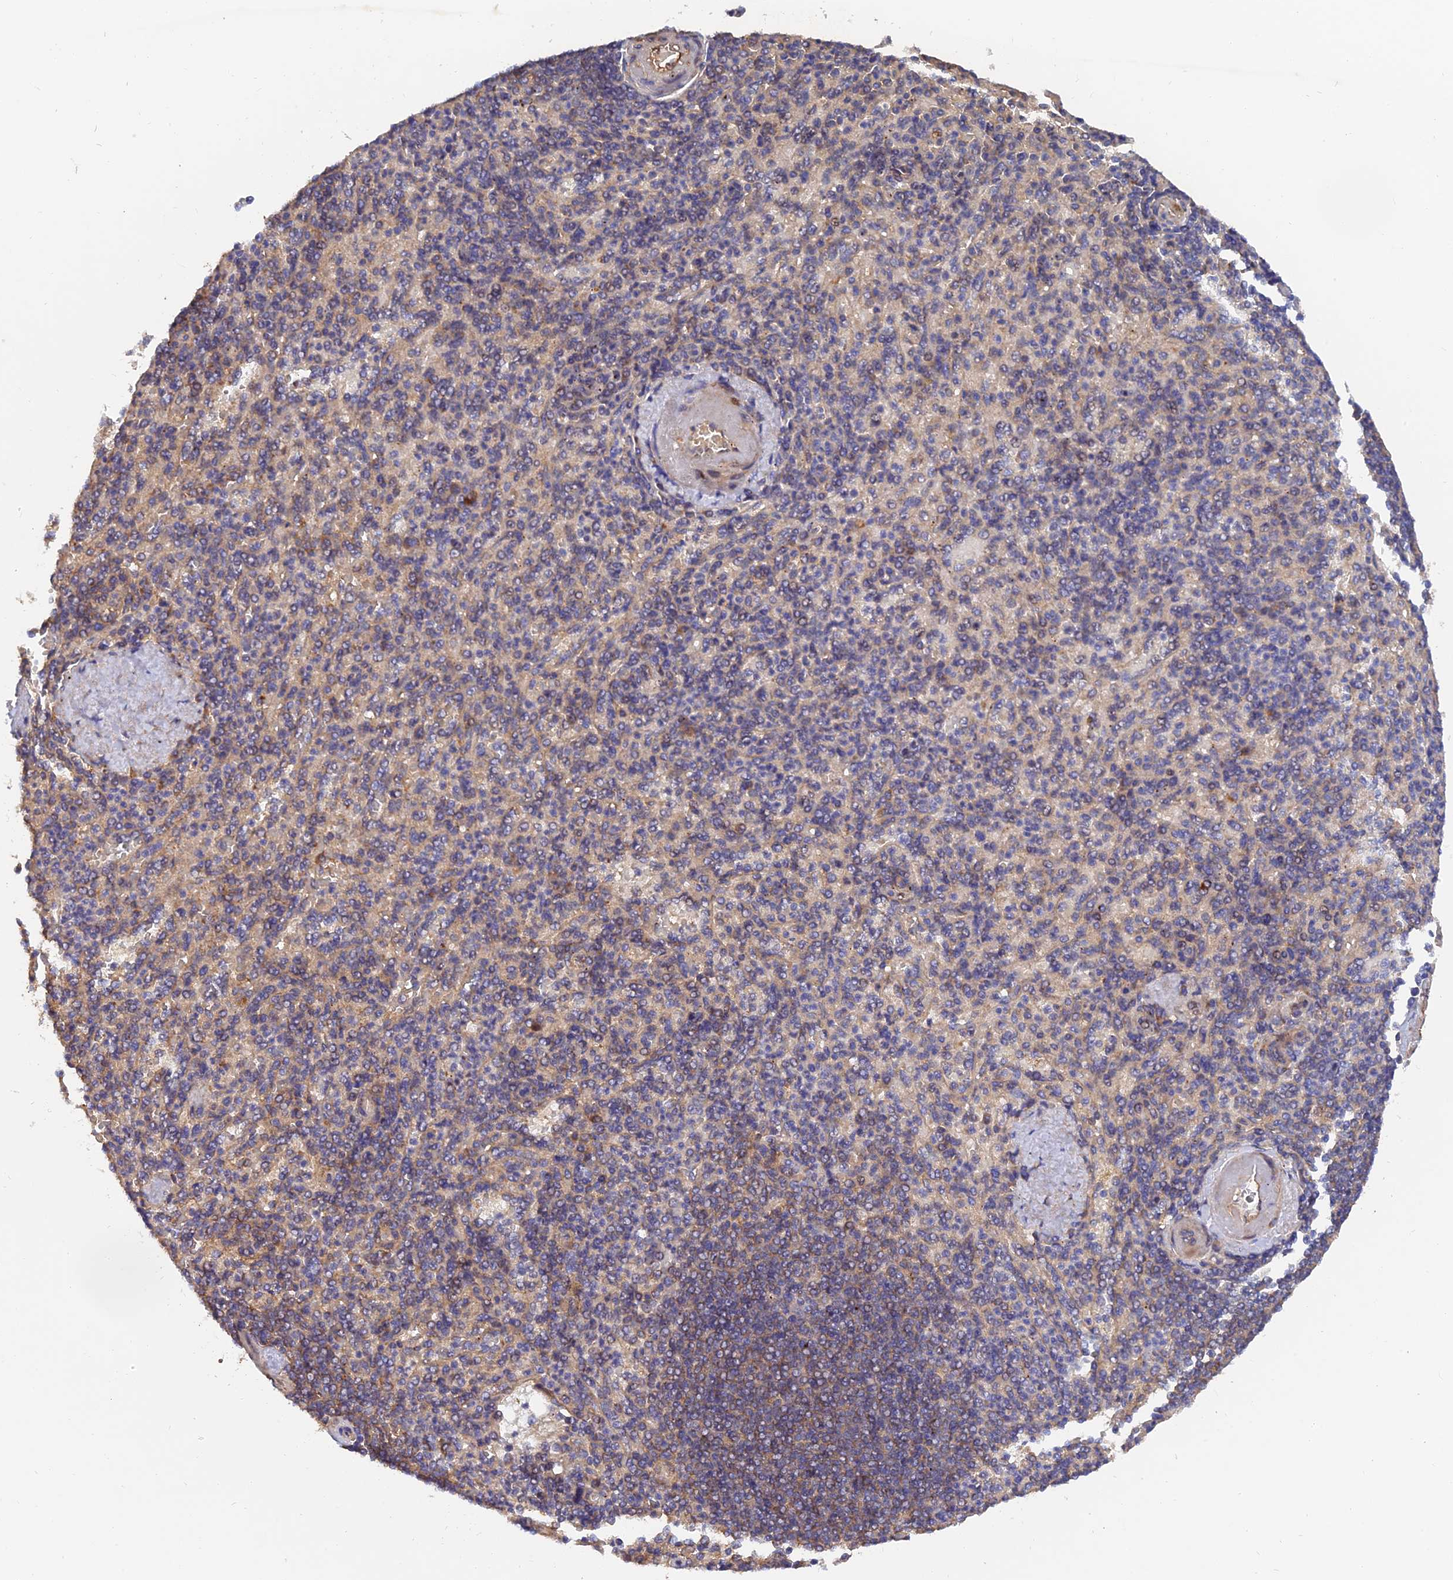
{"staining": {"intensity": "weak", "quantity": "<25%", "location": "cytoplasmic/membranous"}, "tissue": "spleen", "cell_type": "Cells in red pulp", "image_type": "normal", "snomed": [{"axis": "morphology", "description": "Normal tissue, NOS"}, {"axis": "topography", "description": "Spleen"}], "caption": "DAB immunohistochemical staining of normal spleen exhibits no significant expression in cells in red pulp.", "gene": "SLC38A11", "patient": {"sex": "female", "age": 74}}